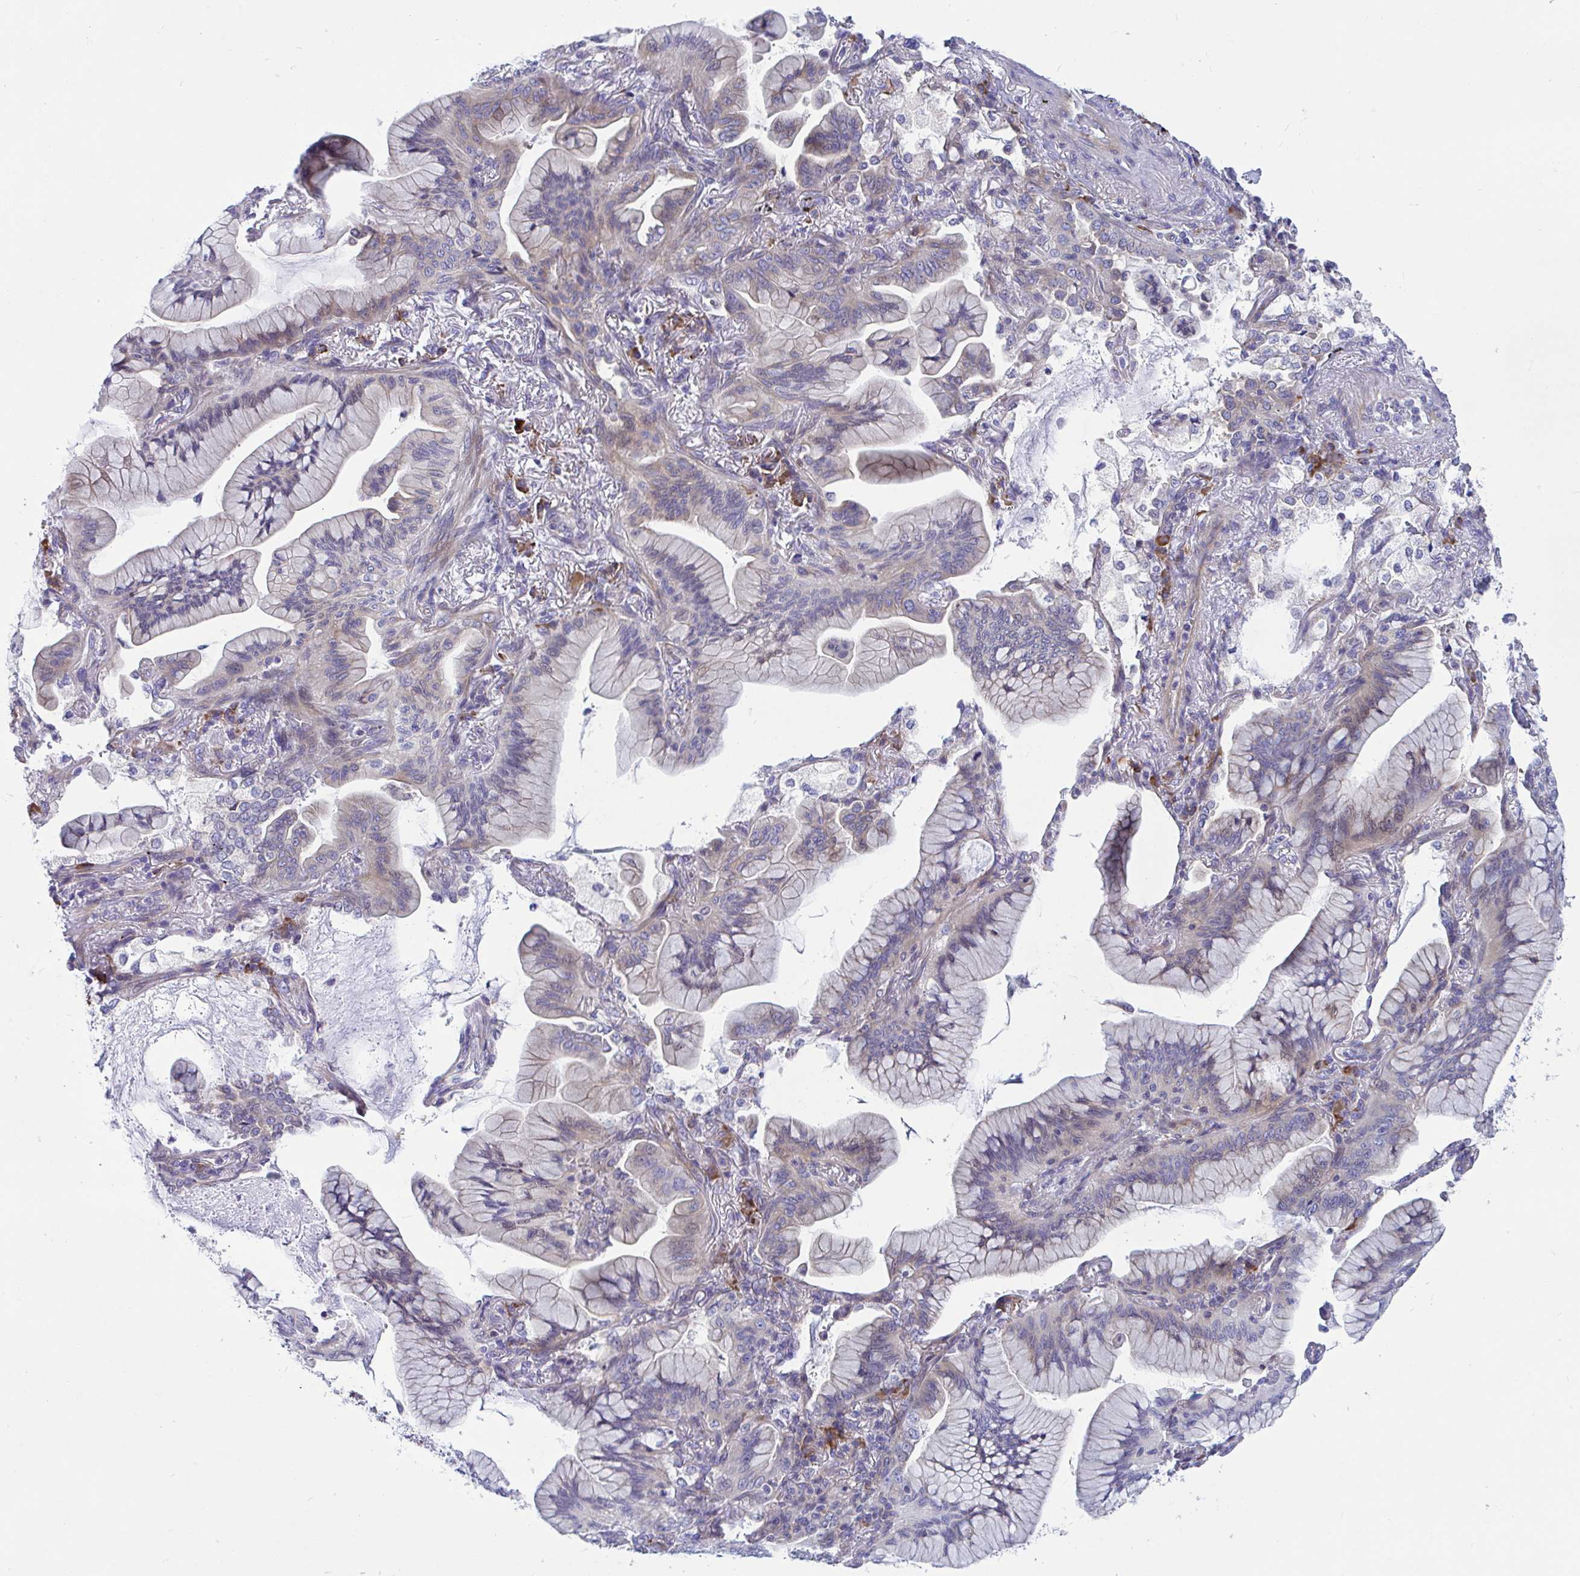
{"staining": {"intensity": "weak", "quantity": "25%-75%", "location": "cytoplasmic/membranous"}, "tissue": "lung cancer", "cell_type": "Tumor cells", "image_type": "cancer", "snomed": [{"axis": "morphology", "description": "Adenocarcinoma, NOS"}, {"axis": "topography", "description": "Lung"}], "caption": "High-magnification brightfield microscopy of lung cancer (adenocarcinoma) stained with DAB (brown) and counterstained with hematoxylin (blue). tumor cells exhibit weak cytoplasmic/membranous expression is appreciated in about25%-75% of cells.", "gene": "WBP1", "patient": {"sex": "male", "age": 77}}